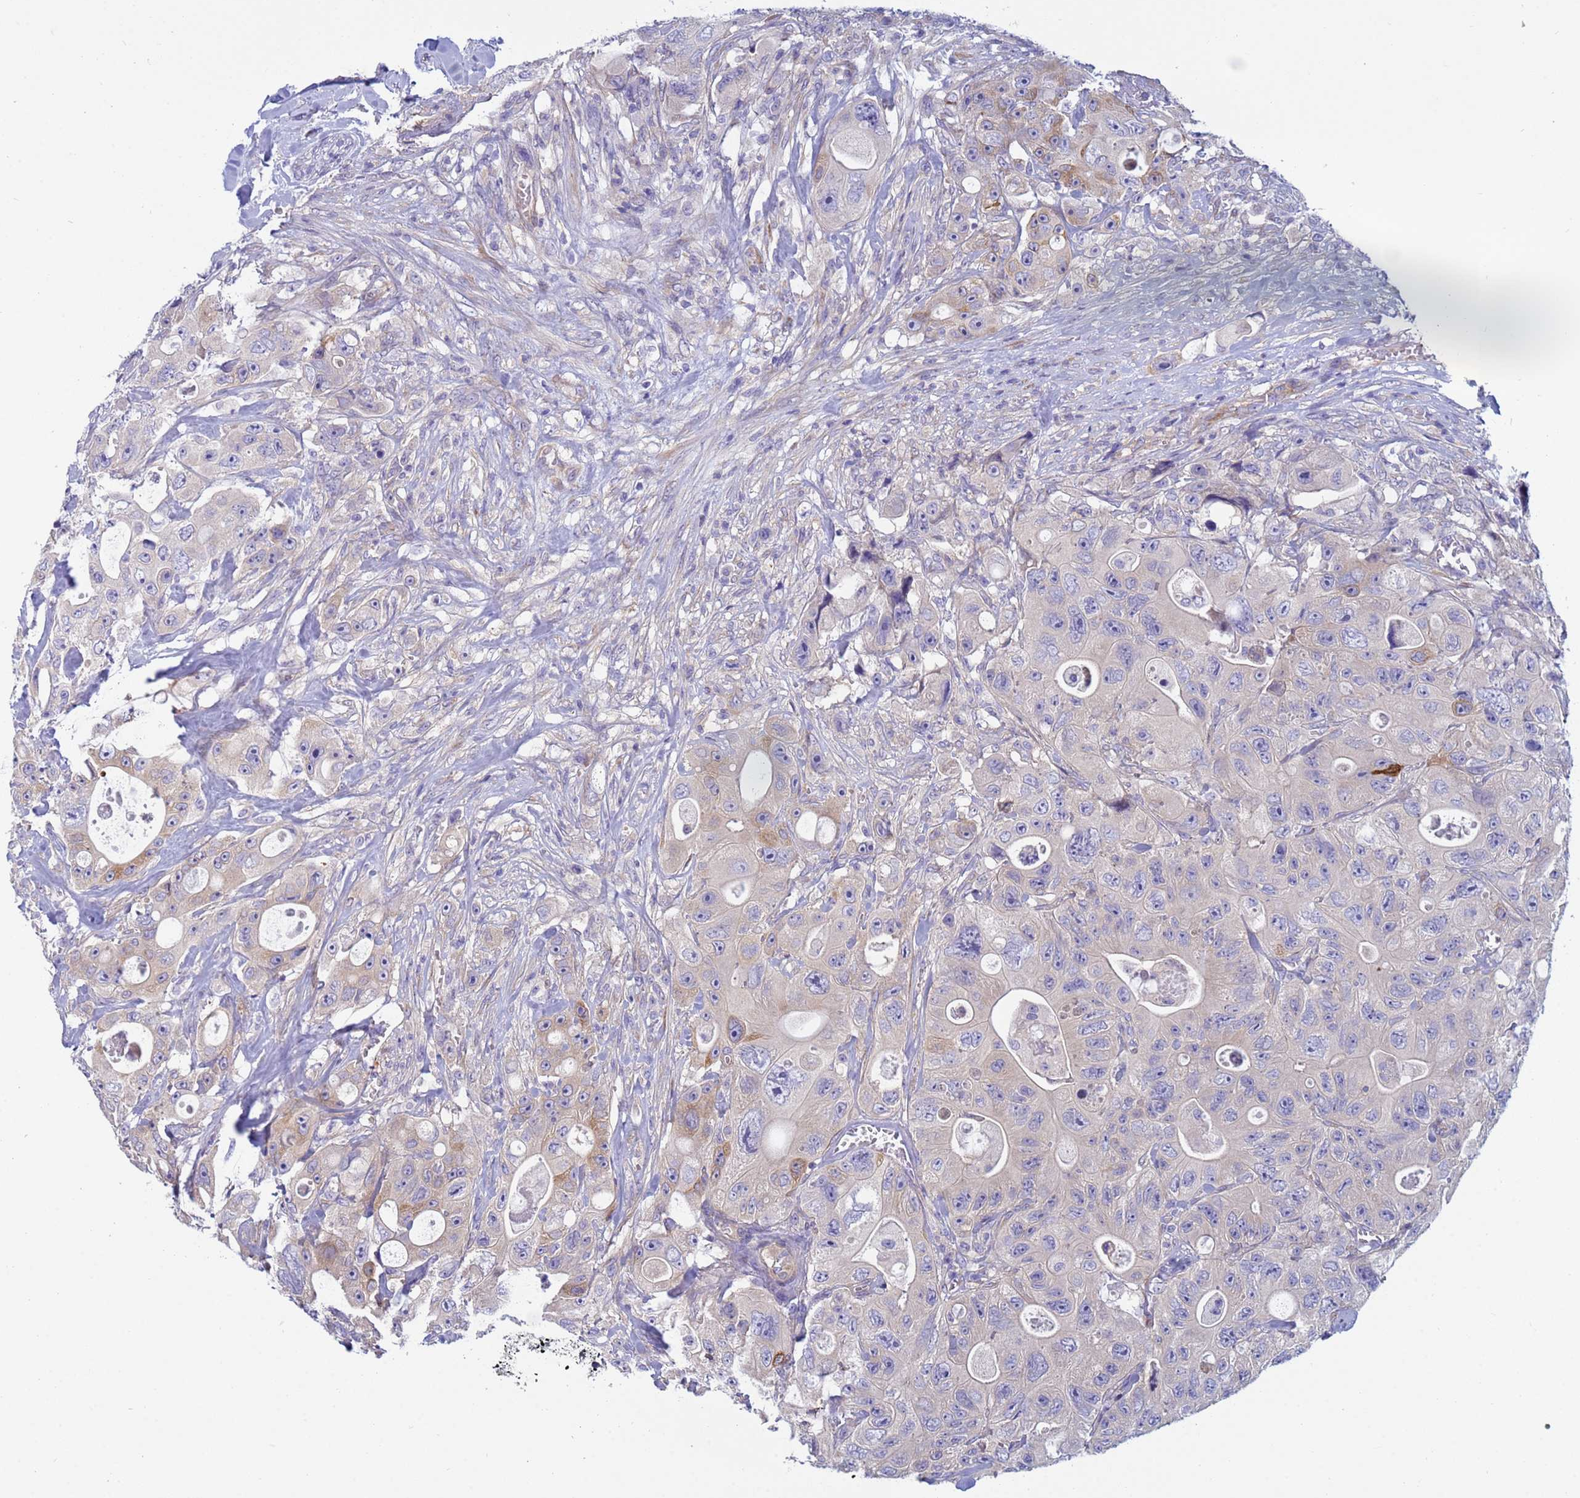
{"staining": {"intensity": "moderate", "quantity": "<25%", "location": "cytoplasmic/membranous"}, "tissue": "colorectal cancer", "cell_type": "Tumor cells", "image_type": "cancer", "snomed": [{"axis": "morphology", "description": "Adenocarcinoma, NOS"}, {"axis": "topography", "description": "Colon"}], "caption": "Colorectal cancer (adenocarcinoma) stained with a brown dye displays moderate cytoplasmic/membranous positive positivity in about <25% of tumor cells.", "gene": "TRPC6", "patient": {"sex": "female", "age": 46}}